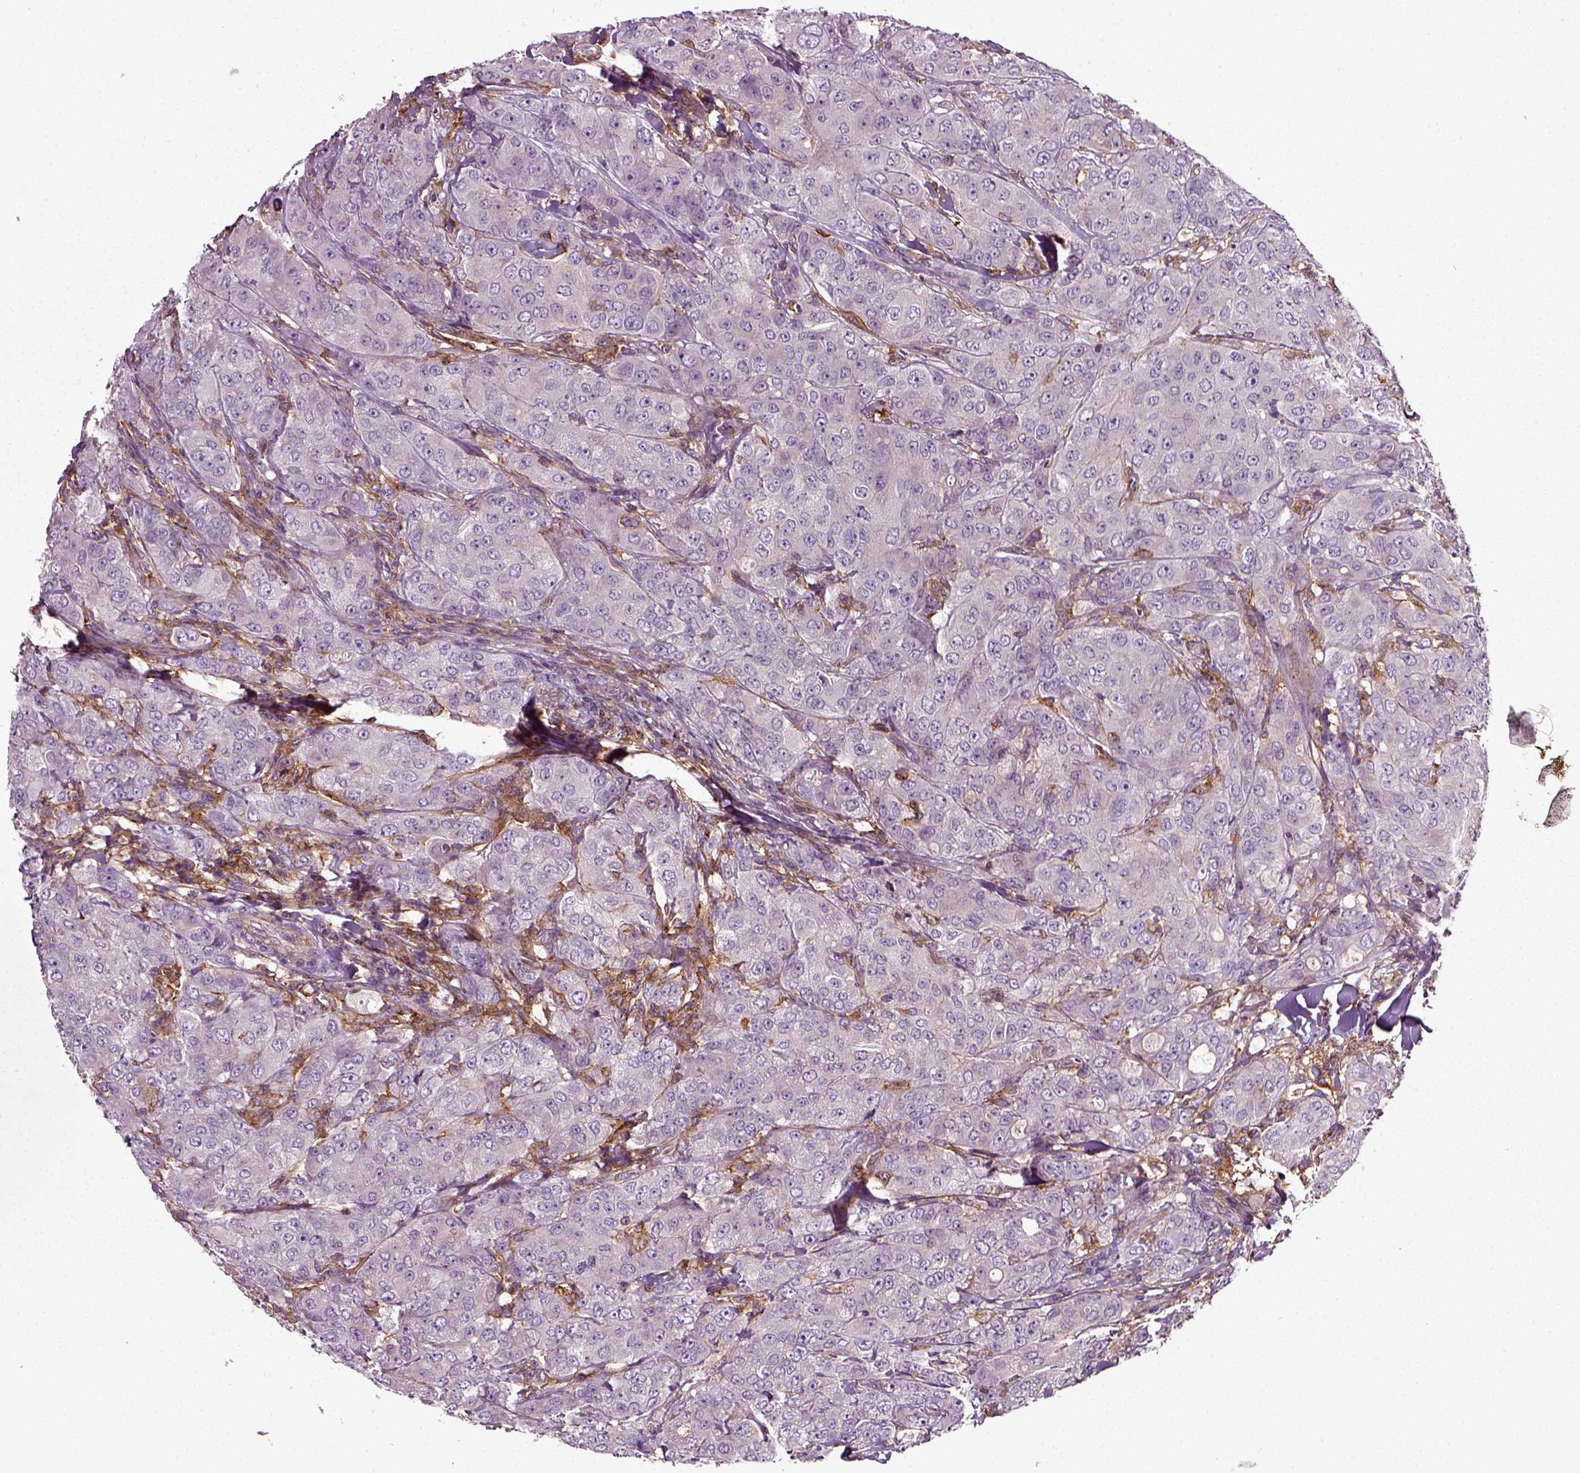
{"staining": {"intensity": "negative", "quantity": "none", "location": "none"}, "tissue": "breast cancer", "cell_type": "Tumor cells", "image_type": "cancer", "snomed": [{"axis": "morphology", "description": "Duct carcinoma"}, {"axis": "topography", "description": "Breast"}], "caption": "Immunohistochemical staining of invasive ductal carcinoma (breast) shows no significant positivity in tumor cells. (IHC, brightfield microscopy, high magnification).", "gene": "RHOF", "patient": {"sex": "female", "age": 43}}